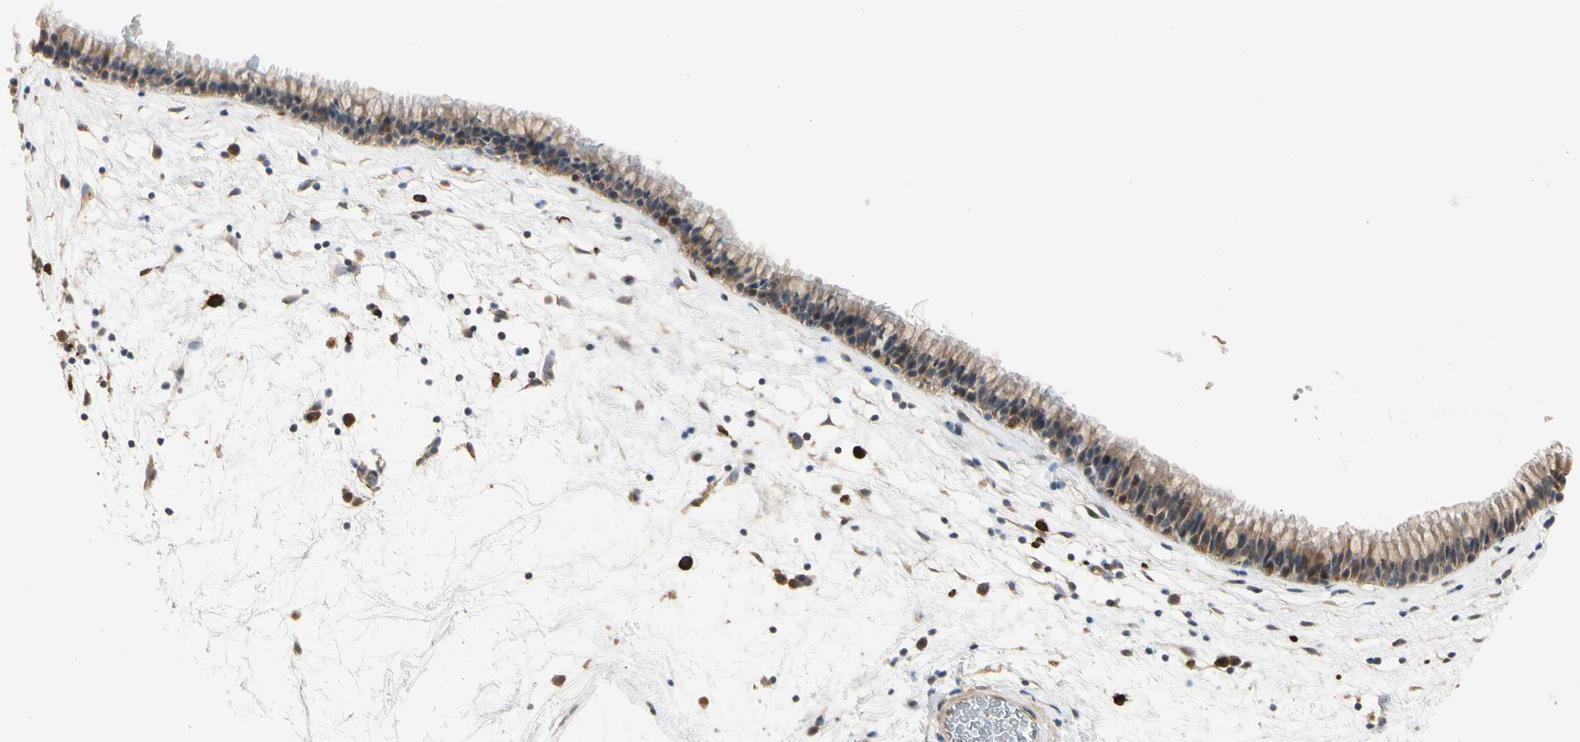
{"staining": {"intensity": "weak", "quantity": ">75%", "location": "cytoplasmic/membranous"}, "tissue": "nasopharynx", "cell_type": "Respiratory epithelial cells", "image_type": "normal", "snomed": [{"axis": "morphology", "description": "Normal tissue, NOS"}, {"axis": "morphology", "description": "Inflammation, NOS"}, {"axis": "topography", "description": "Nasopharynx"}], "caption": "Protein staining displays weak cytoplasmic/membranous positivity in about >75% of respiratory epithelial cells in benign nasopharynx.", "gene": "ATG4C", "patient": {"sex": "male", "age": 48}}